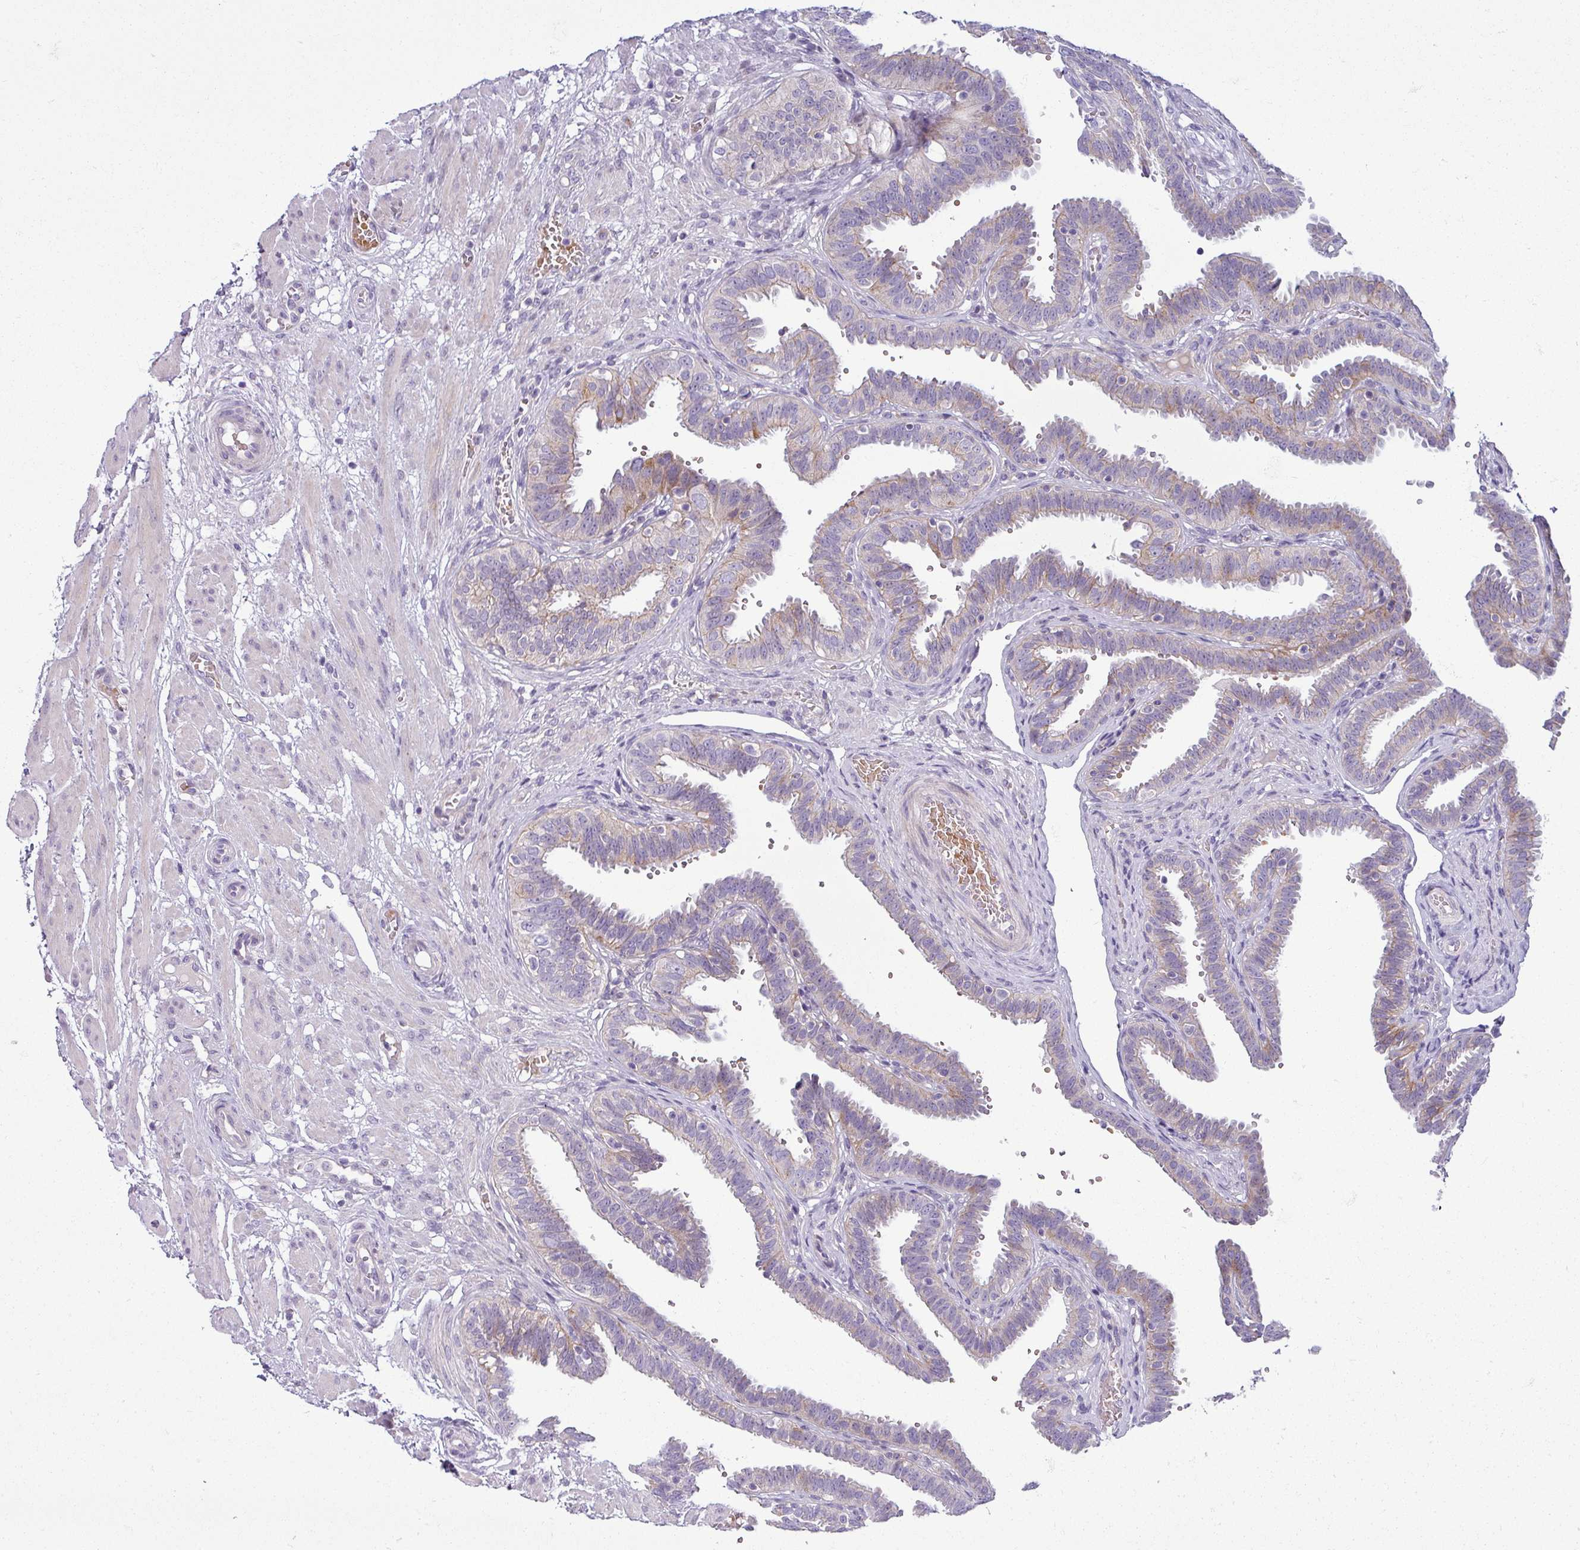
{"staining": {"intensity": "weak", "quantity": "<25%", "location": "cytoplasmic/membranous"}, "tissue": "fallopian tube", "cell_type": "Glandular cells", "image_type": "normal", "snomed": [{"axis": "morphology", "description": "Normal tissue, NOS"}, {"axis": "topography", "description": "Fallopian tube"}], "caption": "The image displays no significant positivity in glandular cells of fallopian tube. (Brightfield microscopy of DAB (3,3'-diaminobenzidine) IHC at high magnification).", "gene": "ACAP3", "patient": {"sex": "female", "age": 37}}